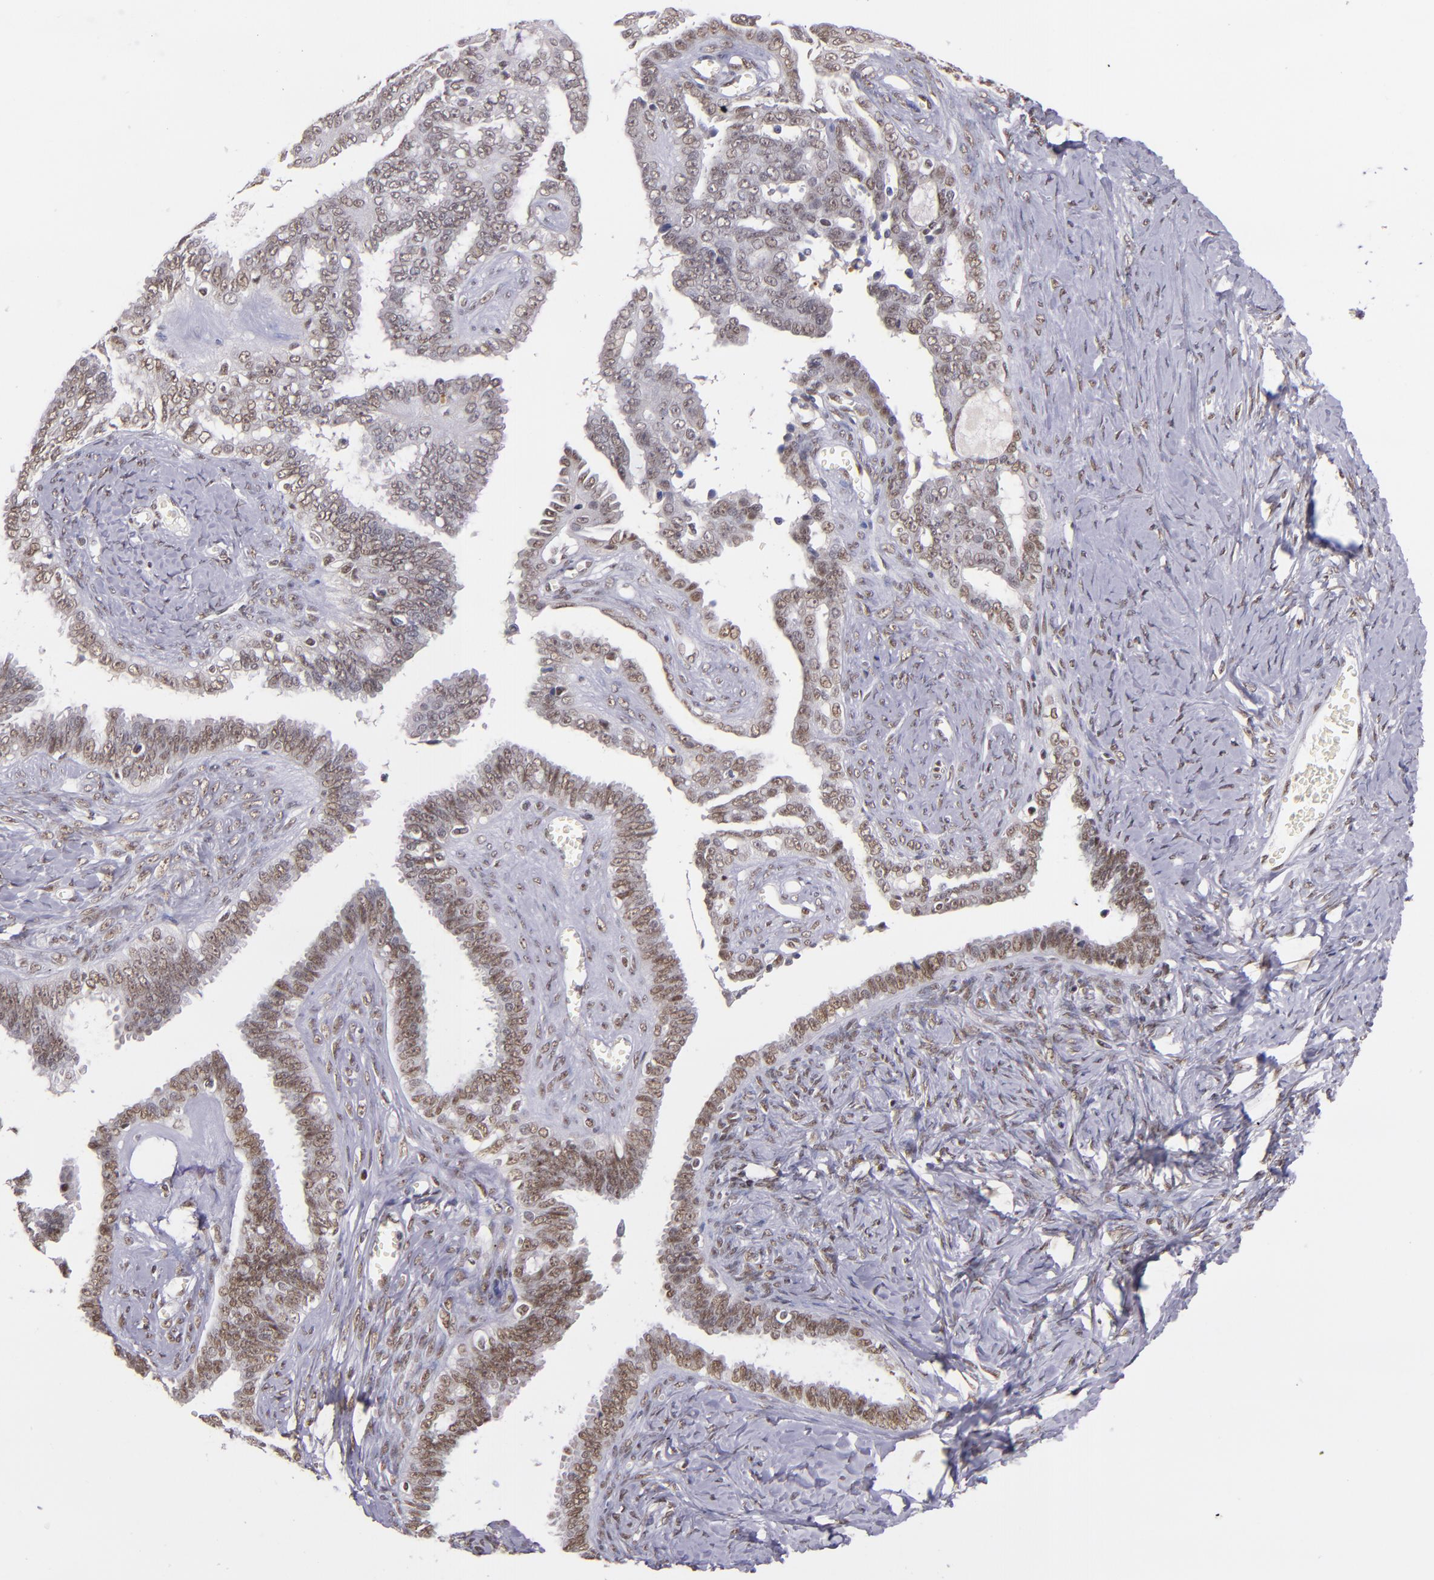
{"staining": {"intensity": "moderate", "quantity": ">75%", "location": "nuclear"}, "tissue": "ovarian cancer", "cell_type": "Tumor cells", "image_type": "cancer", "snomed": [{"axis": "morphology", "description": "Cystadenocarcinoma, serous, NOS"}, {"axis": "topography", "description": "Ovary"}], "caption": "Ovarian serous cystadenocarcinoma was stained to show a protein in brown. There is medium levels of moderate nuclear staining in about >75% of tumor cells. (IHC, brightfield microscopy, high magnification).", "gene": "ZNF148", "patient": {"sex": "female", "age": 71}}